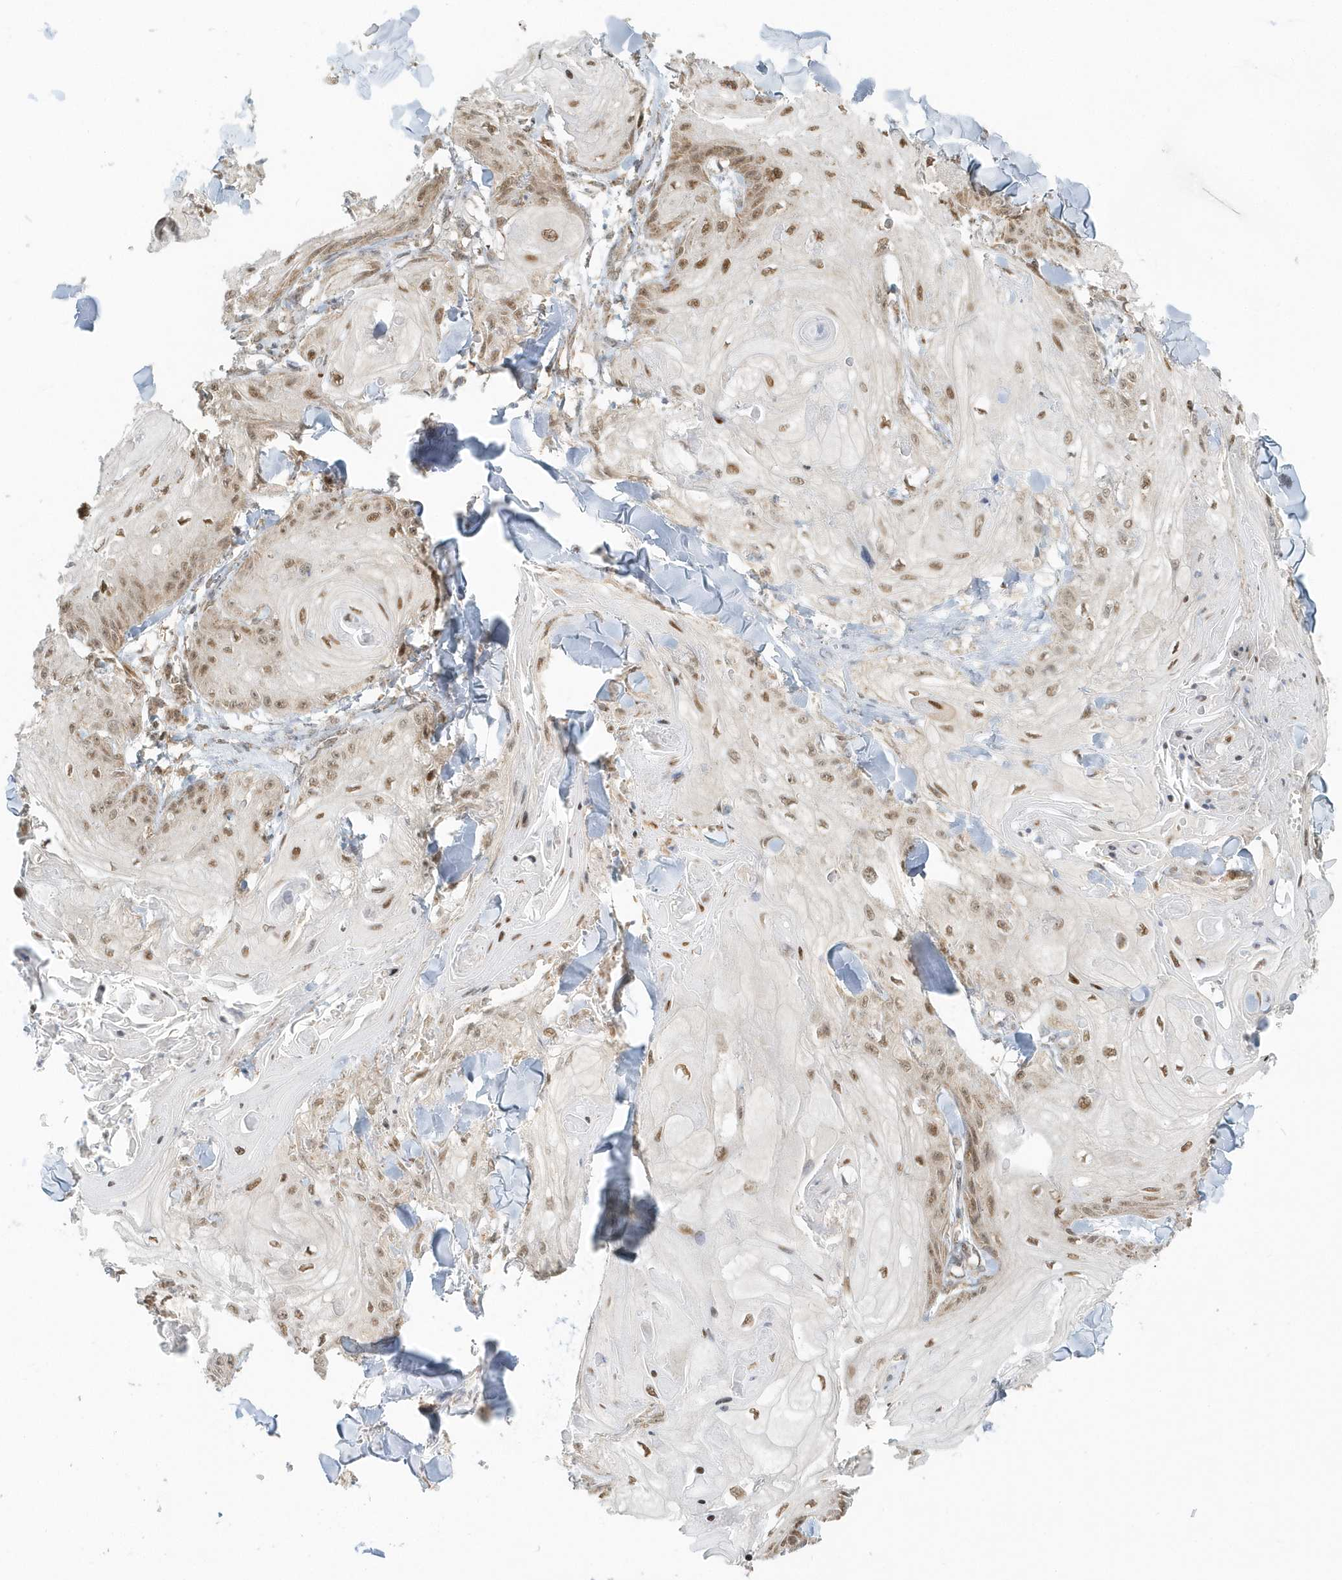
{"staining": {"intensity": "moderate", "quantity": ">75%", "location": "nuclear"}, "tissue": "skin cancer", "cell_type": "Tumor cells", "image_type": "cancer", "snomed": [{"axis": "morphology", "description": "Squamous cell carcinoma, NOS"}, {"axis": "topography", "description": "Skin"}], "caption": "Immunohistochemical staining of human squamous cell carcinoma (skin) shows medium levels of moderate nuclear protein staining in approximately >75% of tumor cells.", "gene": "PSMD6", "patient": {"sex": "male", "age": 74}}